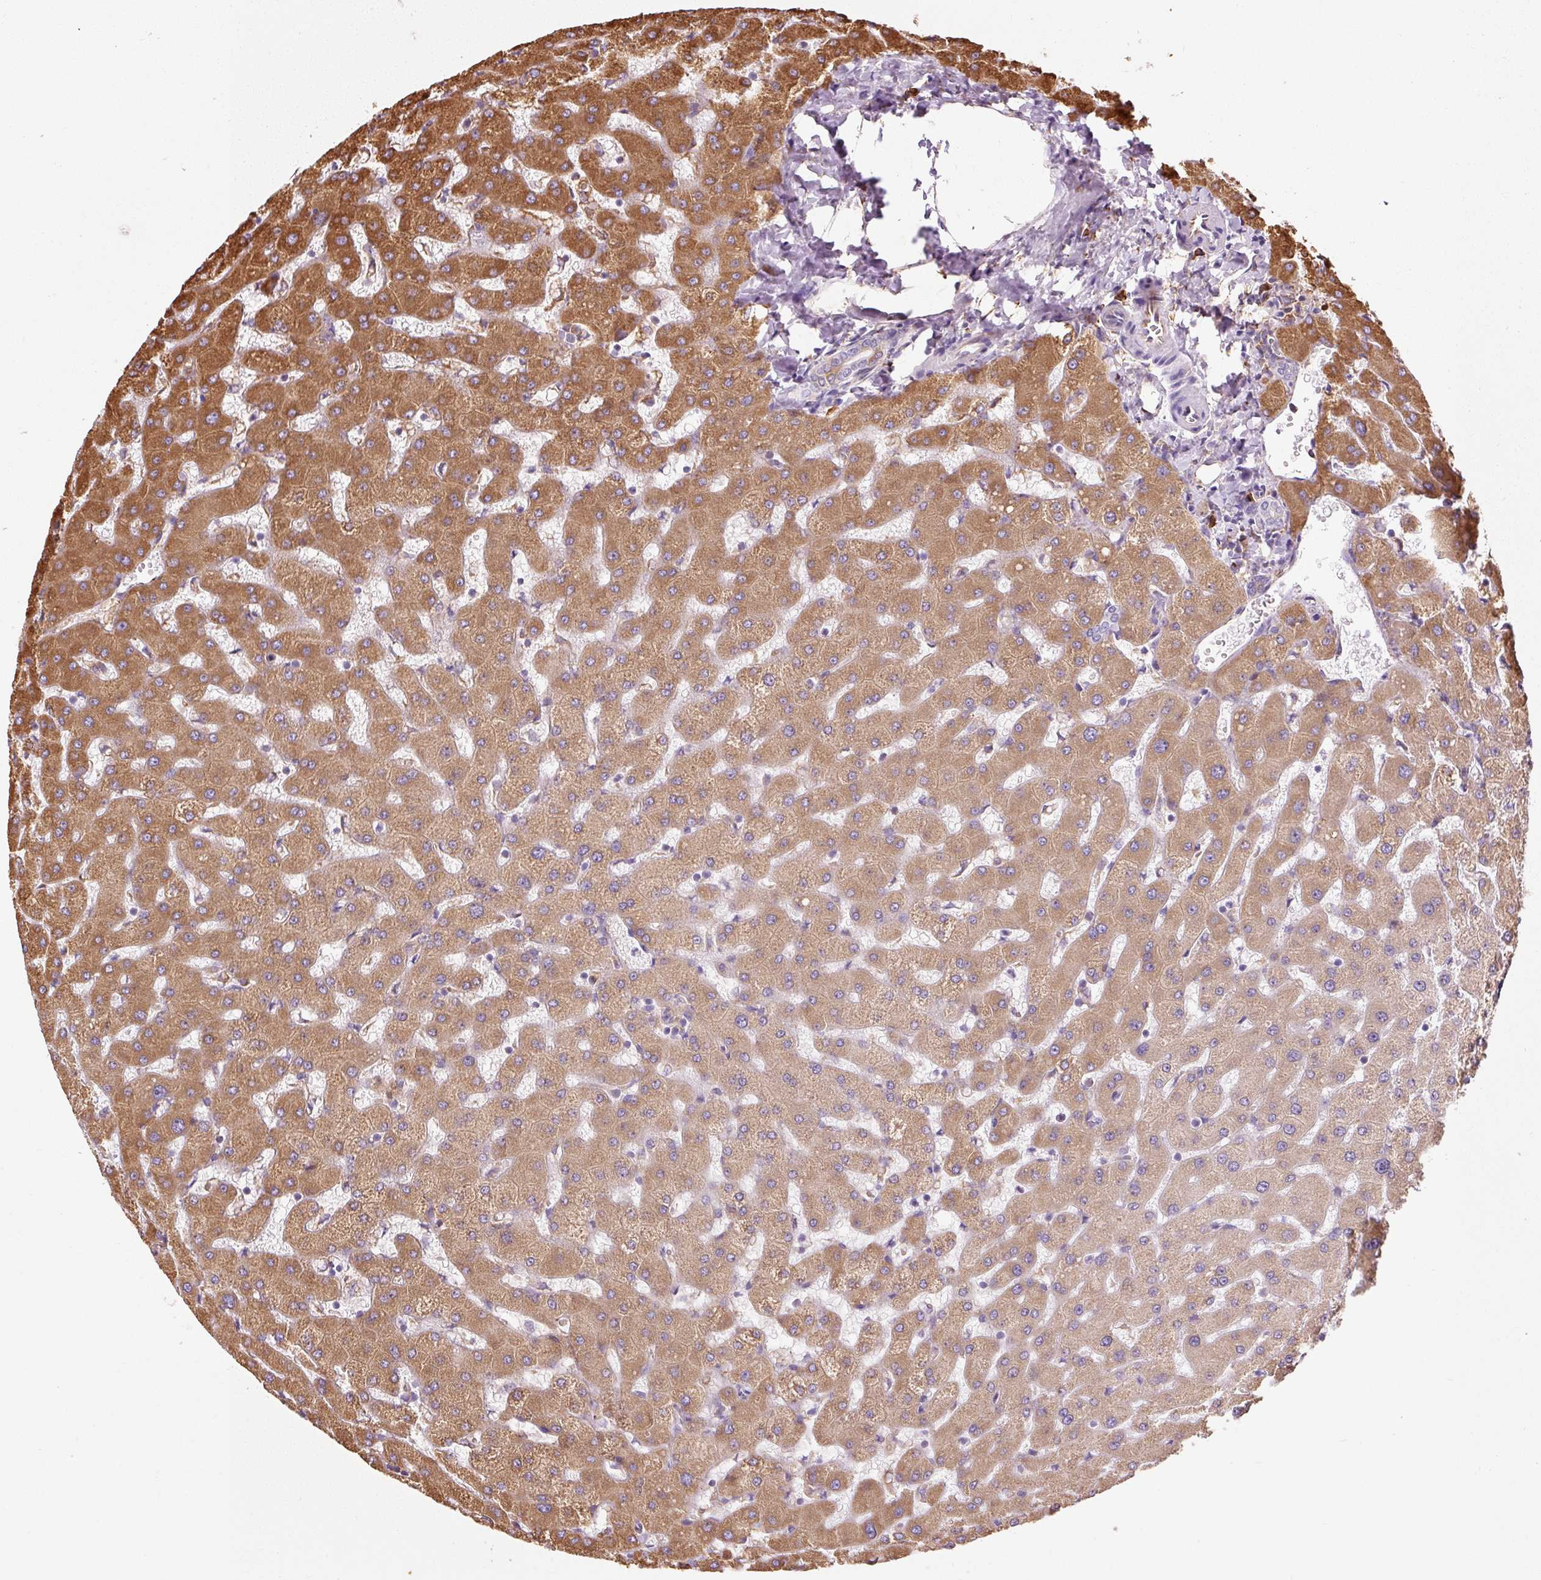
{"staining": {"intensity": "weak", "quantity": "<25%", "location": "cytoplasmic/membranous"}, "tissue": "liver", "cell_type": "Cholangiocytes", "image_type": "normal", "snomed": [{"axis": "morphology", "description": "Normal tissue, NOS"}, {"axis": "topography", "description": "Liver"}], "caption": "Immunohistochemistry (IHC) of unremarkable liver shows no positivity in cholangiocytes. (Brightfield microscopy of DAB (3,3'-diaminobenzidine) IHC at high magnification).", "gene": "ENSG00000256500", "patient": {"sex": "female", "age": 63}}